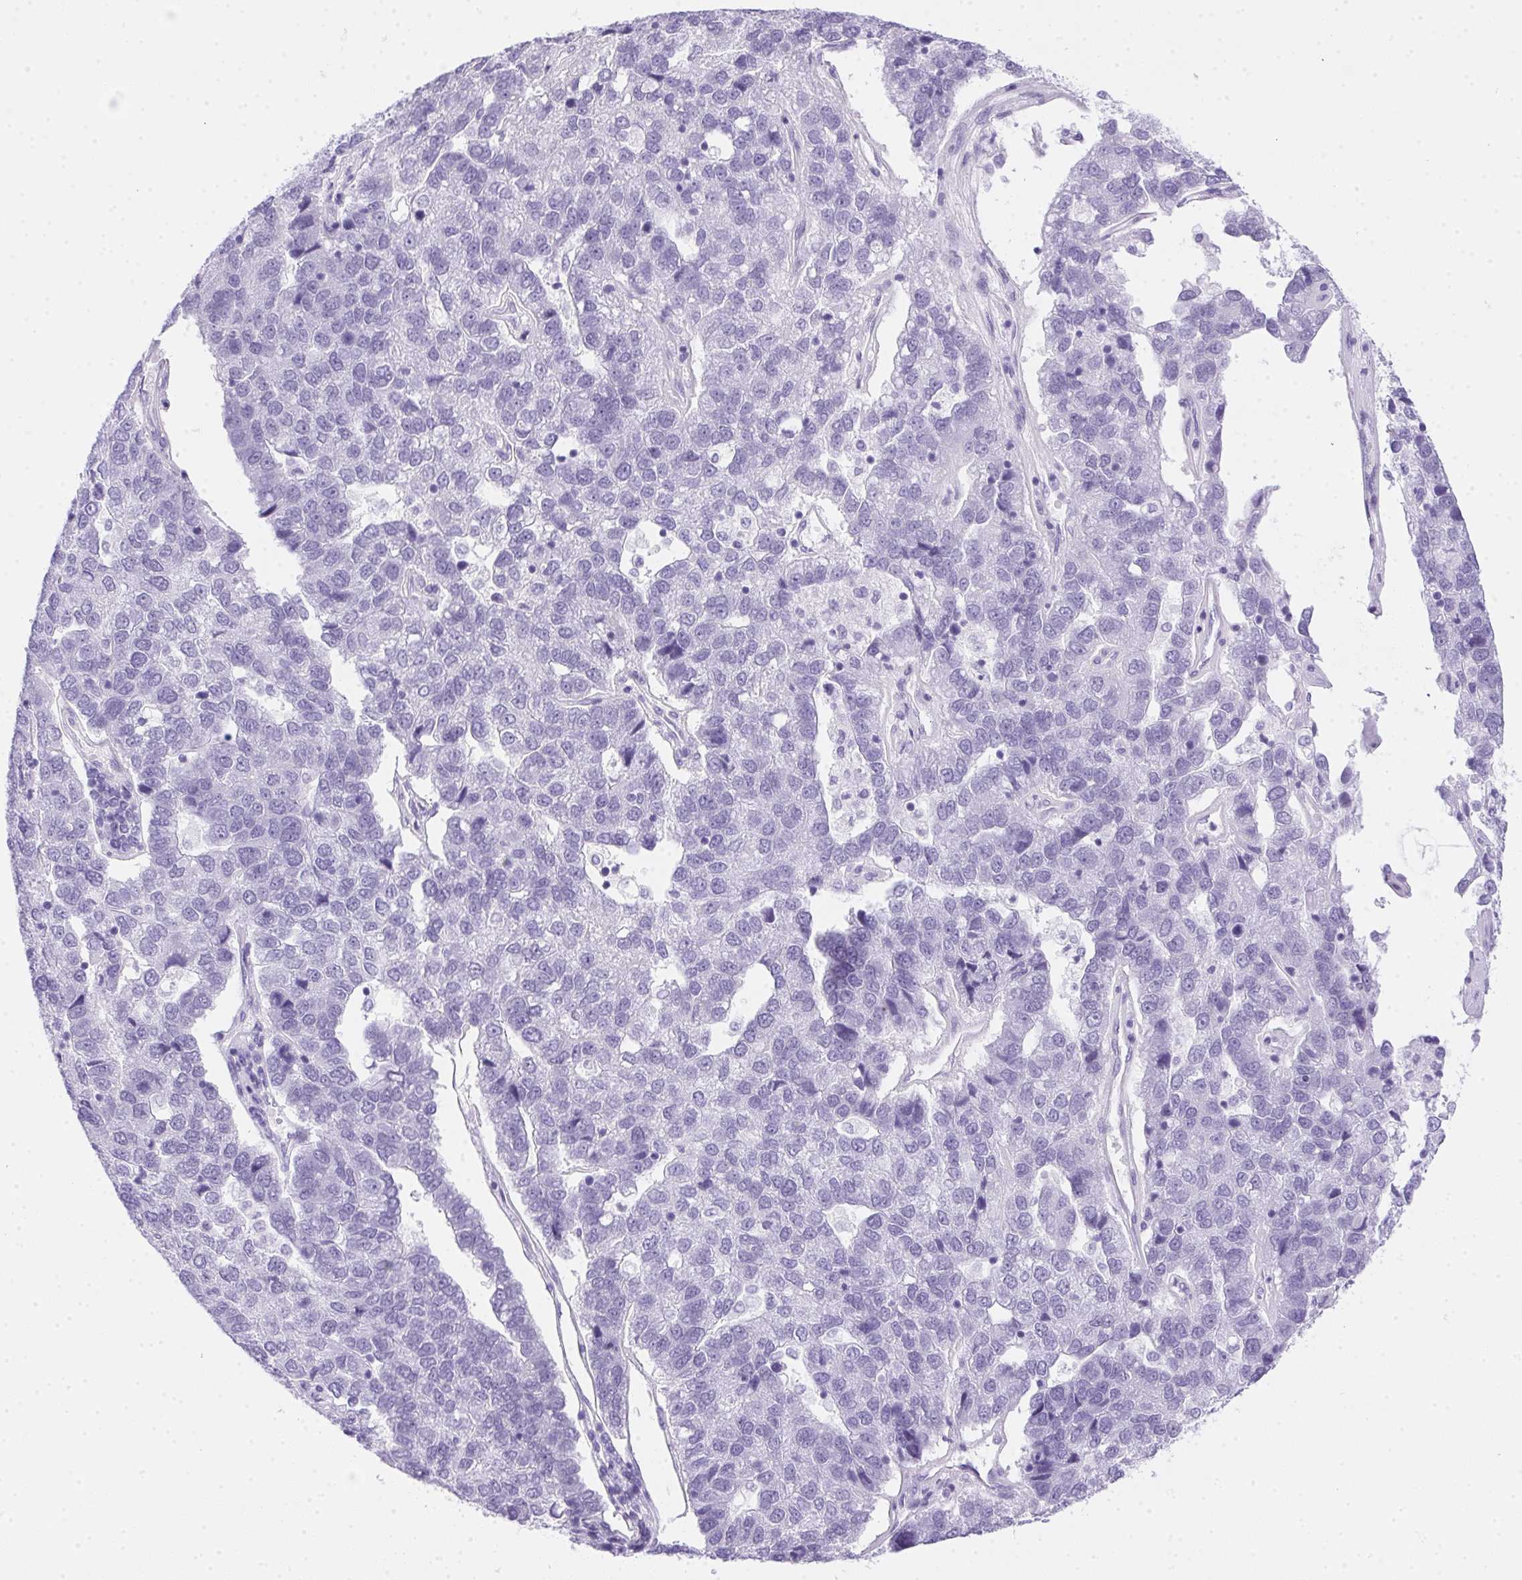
{"staining": {"intensity": "negative", "quantity": "none", "location": "none"}, "tissue": "pancreatic cancer", "cell_type": "Tumor cells", "image_type": "cancer", "snomed": [{"axis": "morphology", "description": "Adenocarcinoma, NOS"}, {"axis": "topography", "description": "Pancreas"}], "caption": "IHC image of adenocarcinoma (pancreatic) stained for a protein (brown), which exhibits no staining in tumor cells.", "gene": "SPACA5B", "patient": {"sex": "female", "age": 61}}